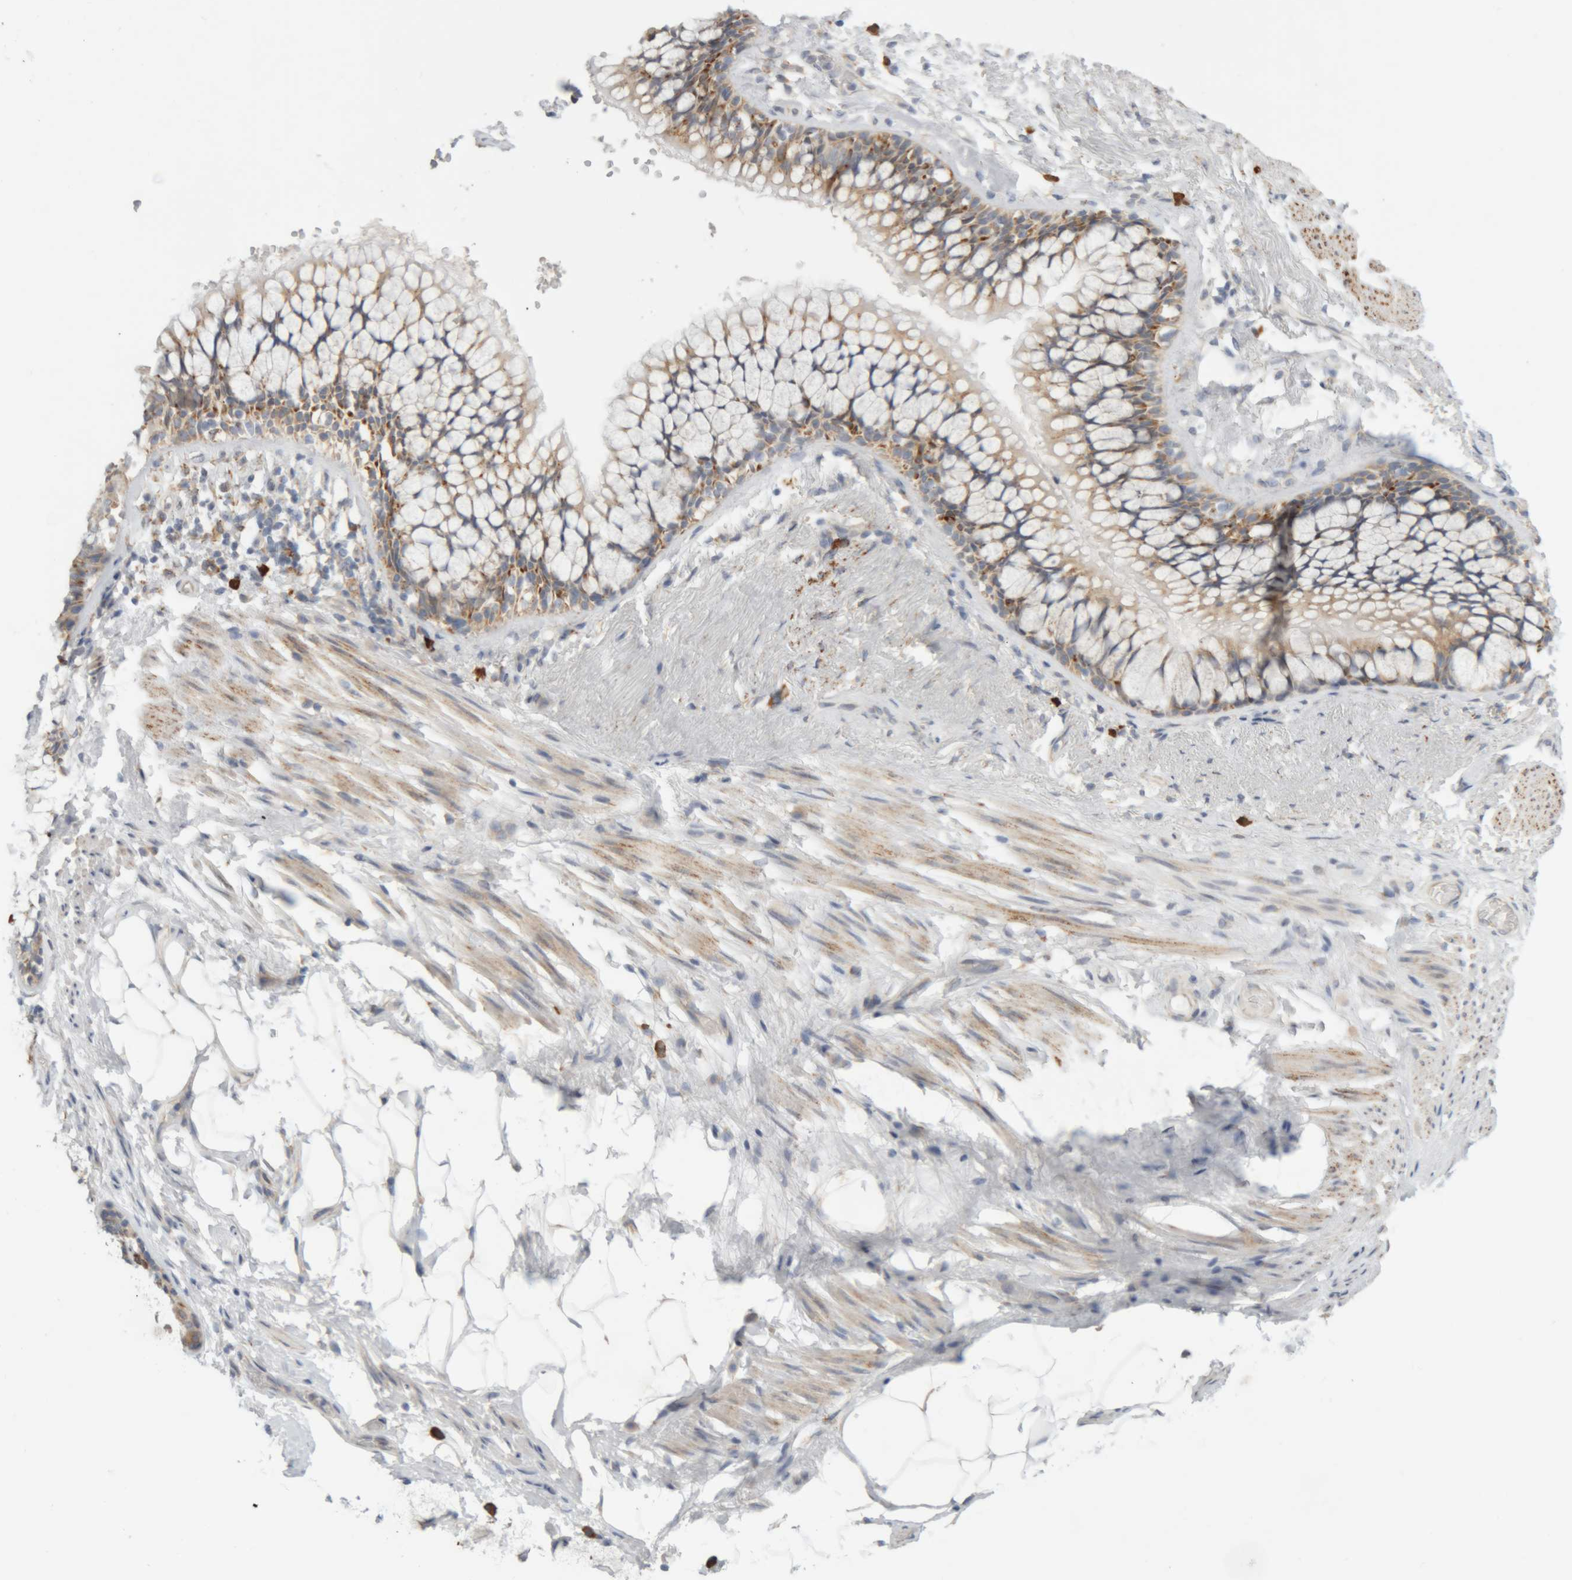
{"staining": {"intensity": "negative", "quantity": "none", "location": "none"}, "tissue": "adipose tissue", "cell_type": "Adipocytes", "image_type": "normal", "snomed": [{"axis": "morphology", "description": "Normal tissue, NOS"}, {"axis": "topography", "description": "Cartilage tissue"}, {"axis": "topography", "description": "Bronchus"}], "caption": "This is an IHC histopathology image of benign human adipose tissue. There is no positivity in adipocytes.", "gene": "RPN2", "patient": {"sex": "female", "age": 73}}